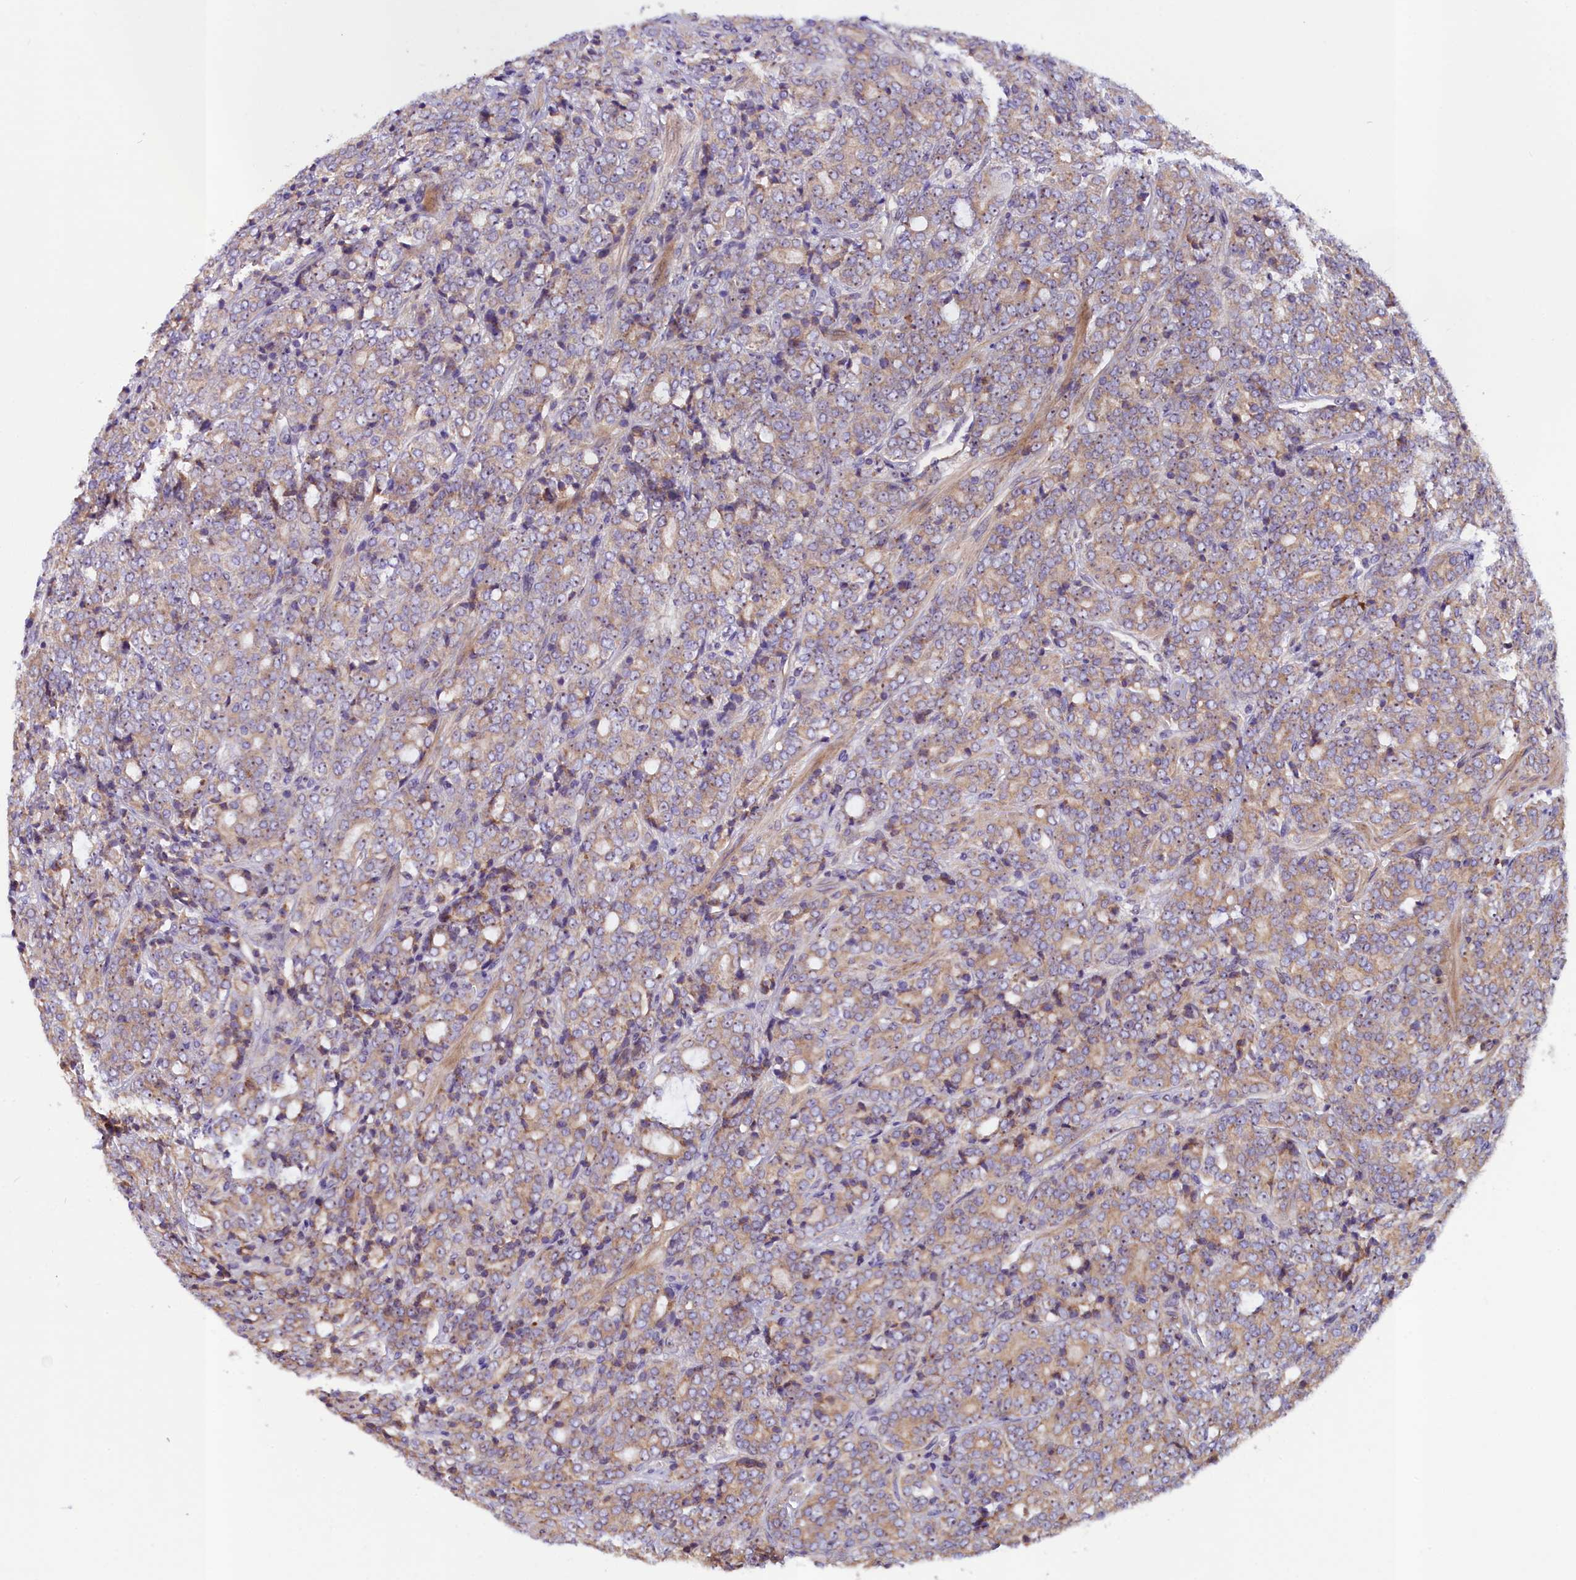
{"staining": {"intensity": "moderate", "quantity": "25%-75%", "location": "cytoplasmic/membranous"}, "tissue": "prostate cancer", "cell_type": "Tumor cells", "image_type": "cancer", "snomed": [{"axis": "morphology", "description": "Adenocarcinoma, High grade"}, {"axis": "topography", "description": "Prostate"}], "caption": "A brown stain labels moderate cytoplasmic/membranous expression of a protein in prostate adenocarcinoma (high-grade) tumor cells. (brown staining indicates protein expression, while blue staining denotes nuclei).", "gene": "FRY", "patient": {"sex": "male", "age": 62}}